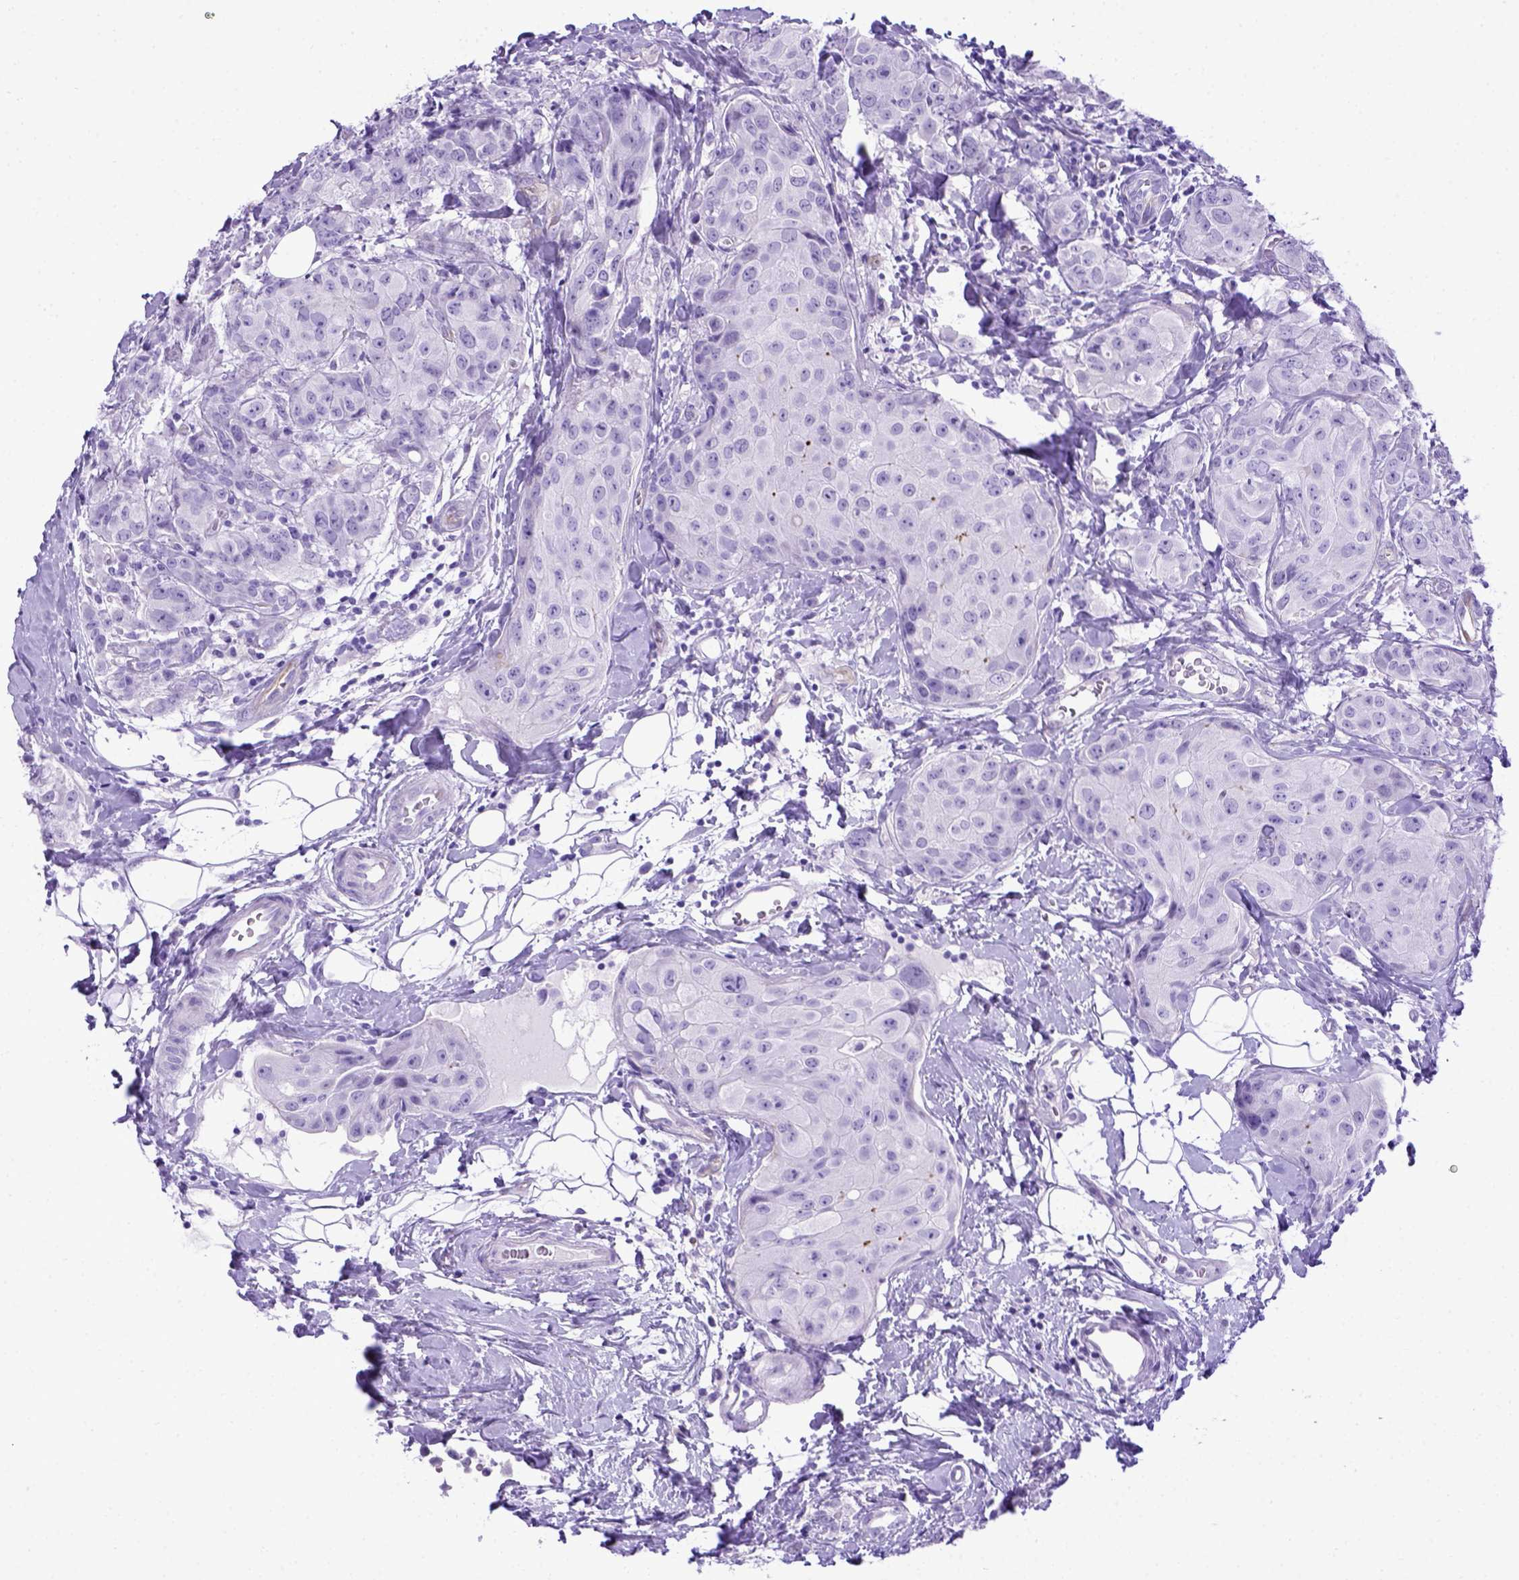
{"staining": {"intensity": "negative", "quantity": "none", "location": "none"}, "tissue": "breast cancer", "cell_type": "Tumor cells", "image_type": "cancer", "snomed": [{"axis": "morphology", "description": "Duct carcinoma"}, {"axis": "topography", "description": "Breast"}], "caption": "Tumor cells are negative for brown protein staining in breast cancer.", "gene": "ADAM12", "patient": {"sex": "female", "age": 43}}